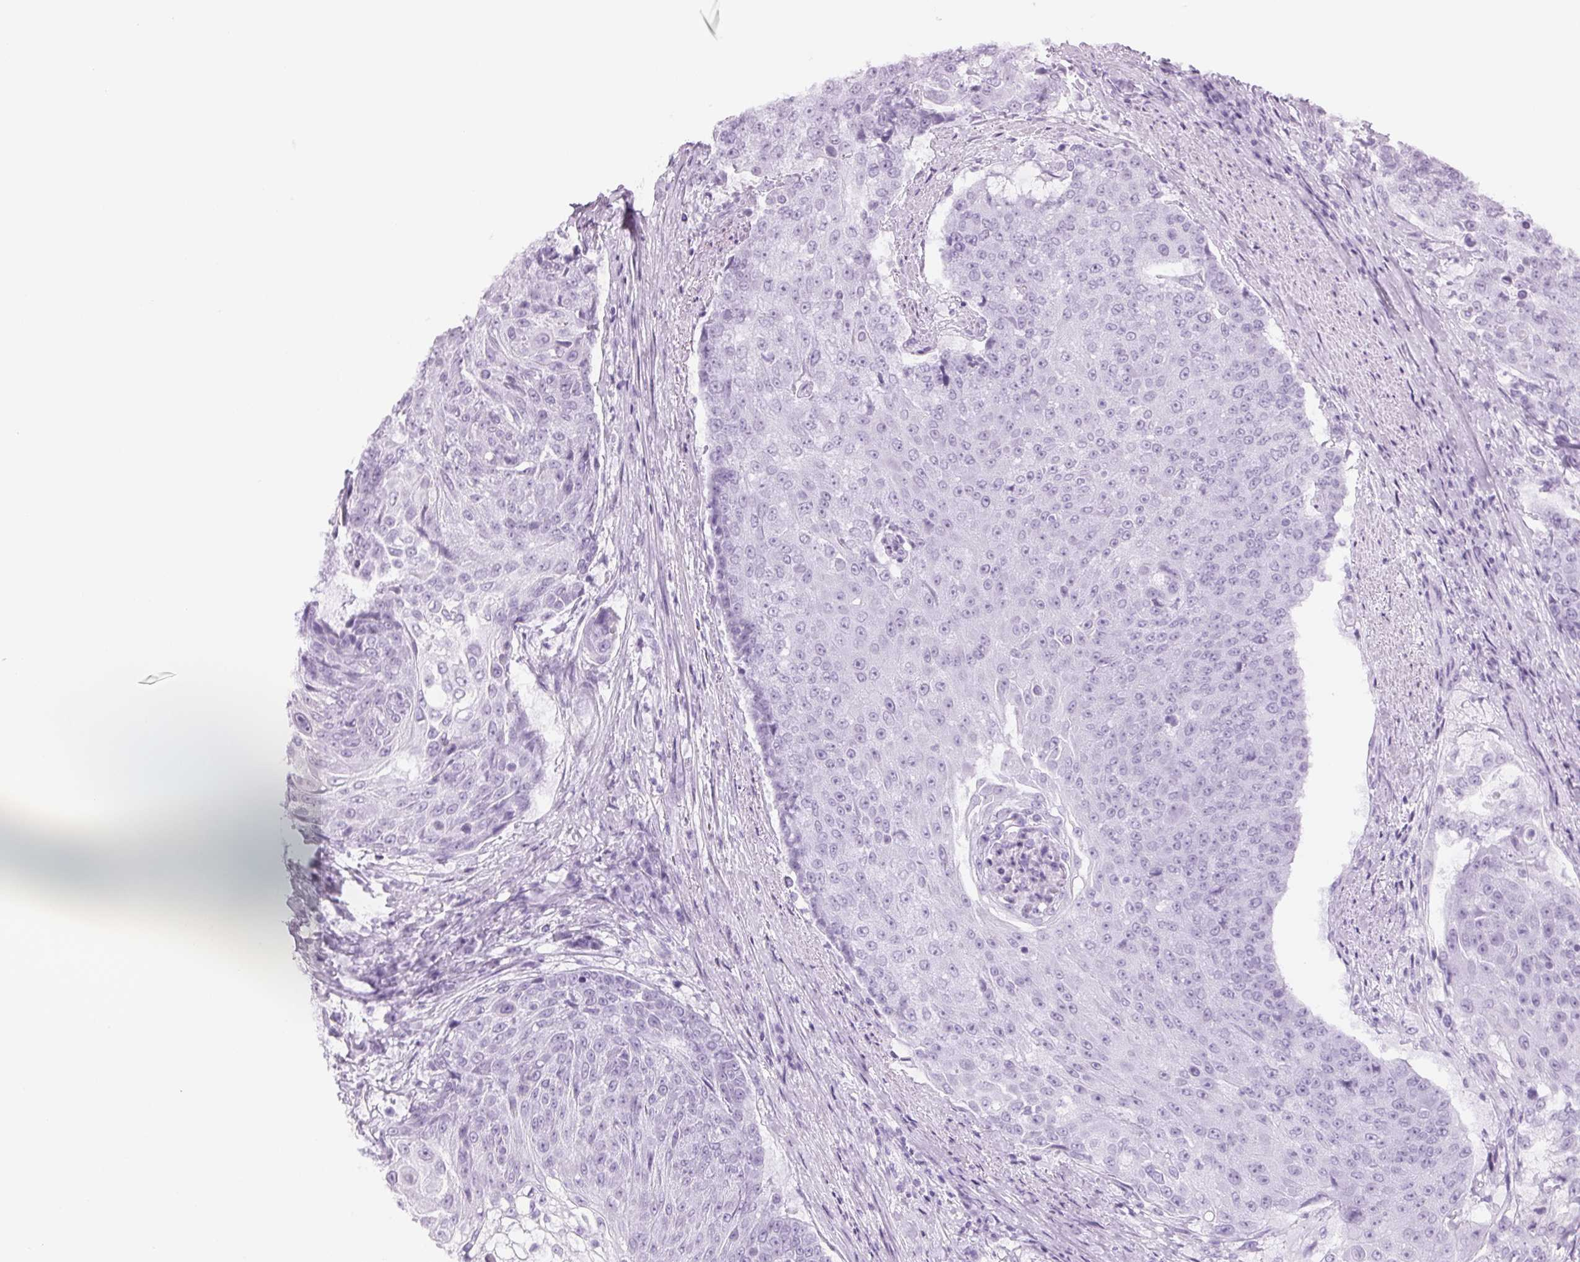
{"staining": {"intensity": "moderate", "quantity": "<25%", "location": "cytoplasmic/membranous"}, "tissue": "urothelial cancer", "cell_type": "Tumor cells", "image_type": "cancer", "snomed": [{"axis": "morphology", "description": "Urothelial carcinoma, High grade"}, {"axis": "topography", "description": "Urinary bladder"}], "caption": "A photomicrograph of human high-grade urothelial carcinoma stained for a protein reveals moderate cytoplasmic/membranous brown staining in tumor cells.", "gene": "TUB", "patient": {"sex": "female", "age": 63}}